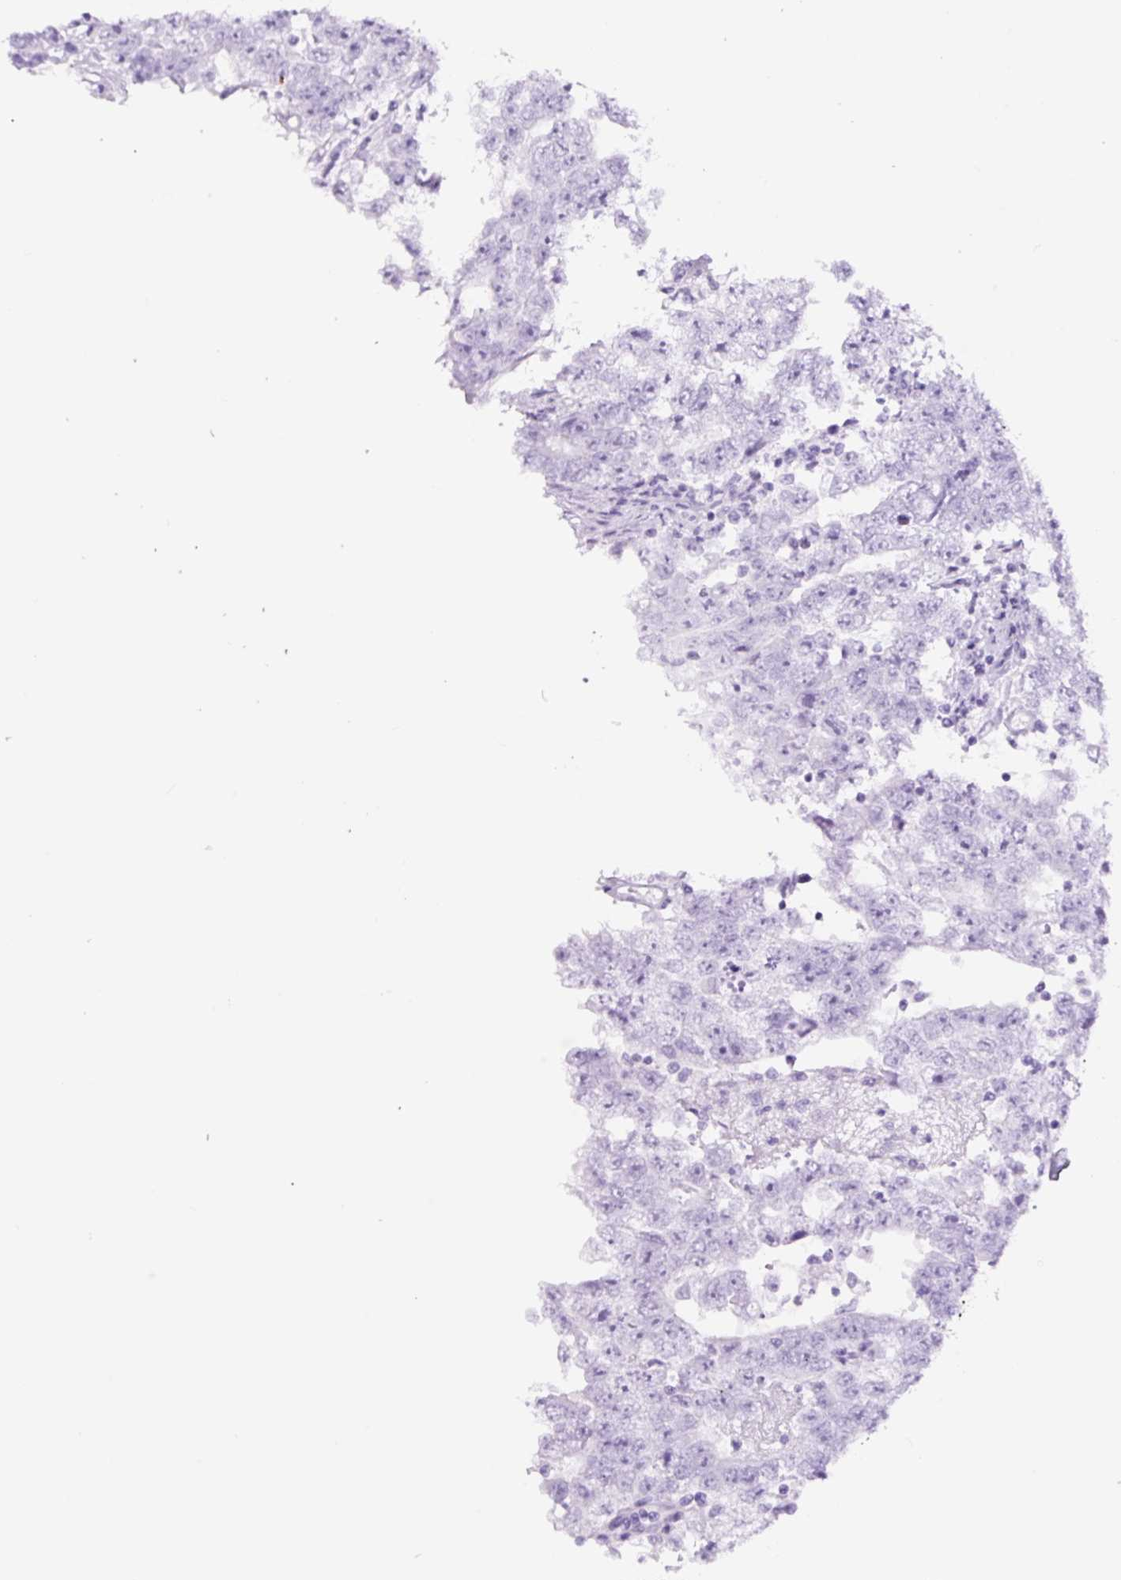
{"staining": {"intensity": "negative", "quantity": "none", "location": "none"}, "tissue": "testis cancer", "cell_type": "Tumor cells", "image_type": "cancer", "snomed": [{"axis": "morphology", "description": "Carcinoma, Embryonal, NOS"}, {"axis": "topography", "description": "Testis"}], "caption": "Tumor cells are negative for brown protein staining in testis cancer (embryonal carcinoma). Brightfield microscopy of immunohistochemistry stained with DAB (brown) and hematoxylin (blue), captured at high magnification.", "gene": "RNF212B", "patient": {"sex": "male", "age": 25}}